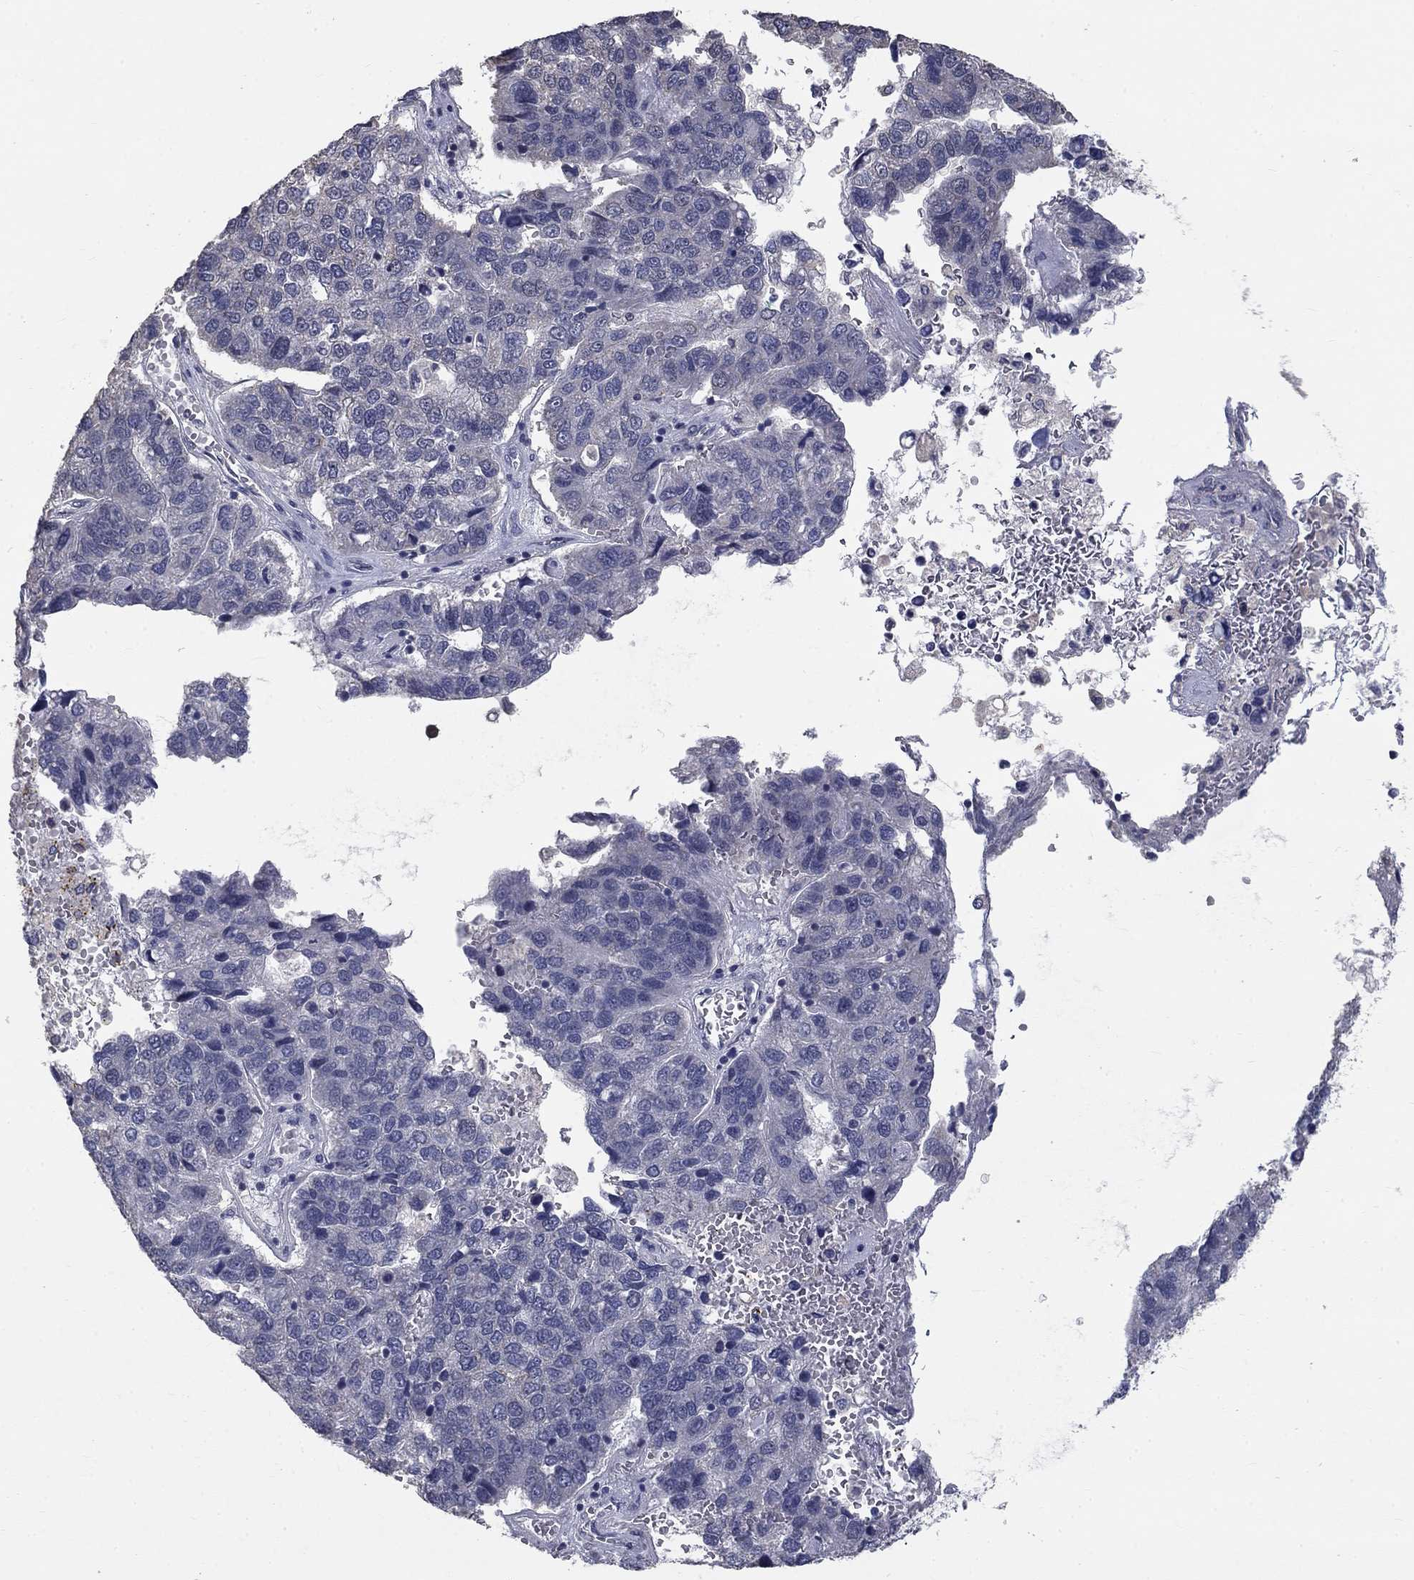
{"staining": {"intensity": "negative", "quantity": "none", "location": "none"}, "tissue": "pancreatic cancer", "cell_type": "Tumor cells", "image_type": "cancer", "snomed": [{"axis": "morphology", "description": "Adenocarcinoma, NOS"}, {"axis": "topography", "description": "Pancreas"}], "caption": "This photomicrograph is of pancreatic cancer (adenocarcinoma) stained with IHC to label a protein in brown with the nuclei are counter-stained blue. There is no expression in tumor cells.", "gene": "SPATA33", "patient": {"sex": "female", "age": 61}}